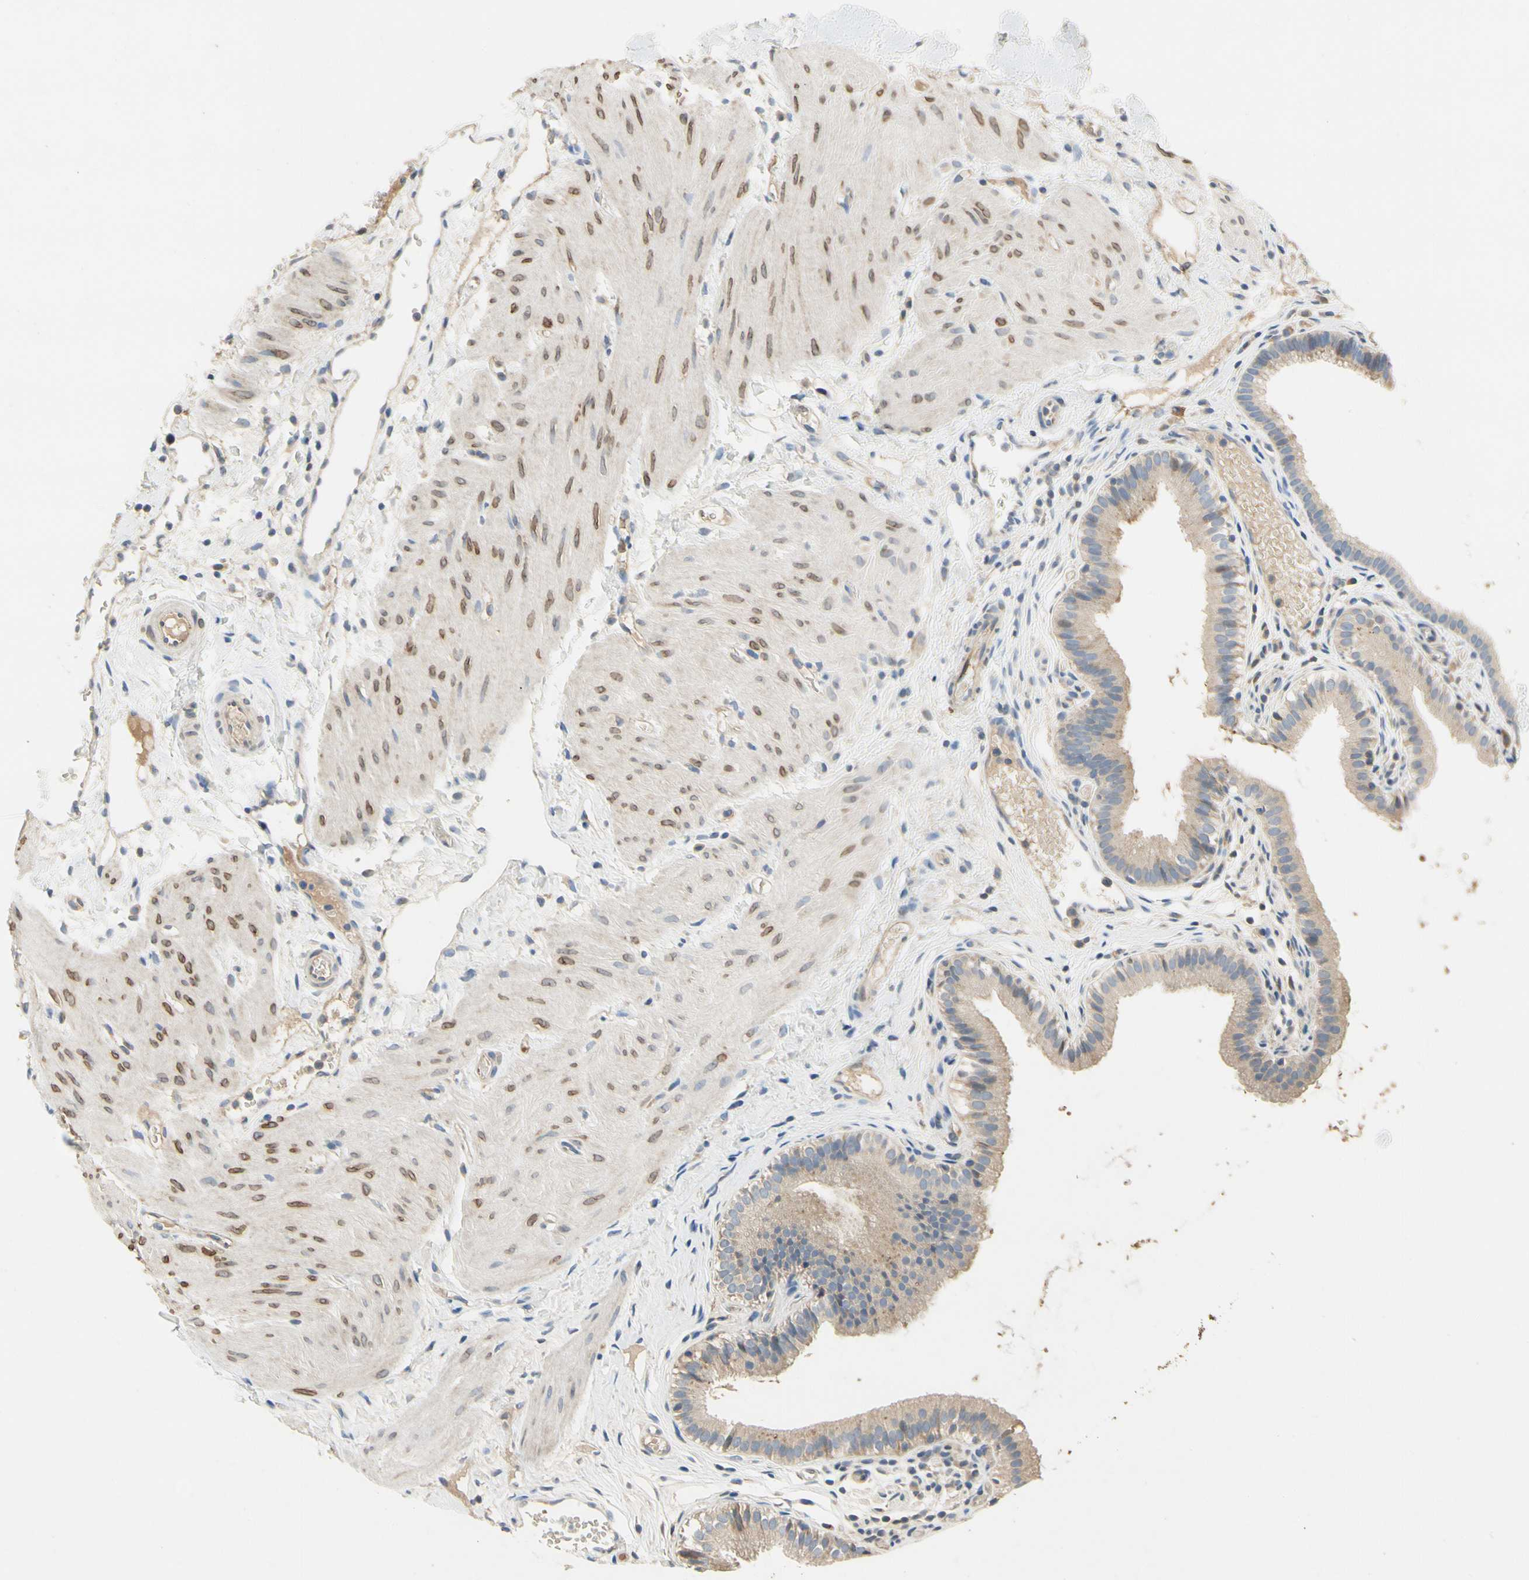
{"staining": {"intensity": "moderate", "quantity": ">75%", "location": "cytoplasmic/membranous"}, "tissue": "gallbladder", "cell_type": "Glandular cells", "image_type": "normal", "snomed": [{"axis": "morphology", "description": "Normal tissue, NOS"}, {"axis": "topography", "description": "Gallbladder"}], "caption": "Immunohistochemical staining of unremarkable human gallbladder shows medium levels of moderate cytoplasmic/membranous positivity in about >75% of glandular cells.", "gene": "KLHDC8B", "patient": {"sex": "female", "age": 26}}